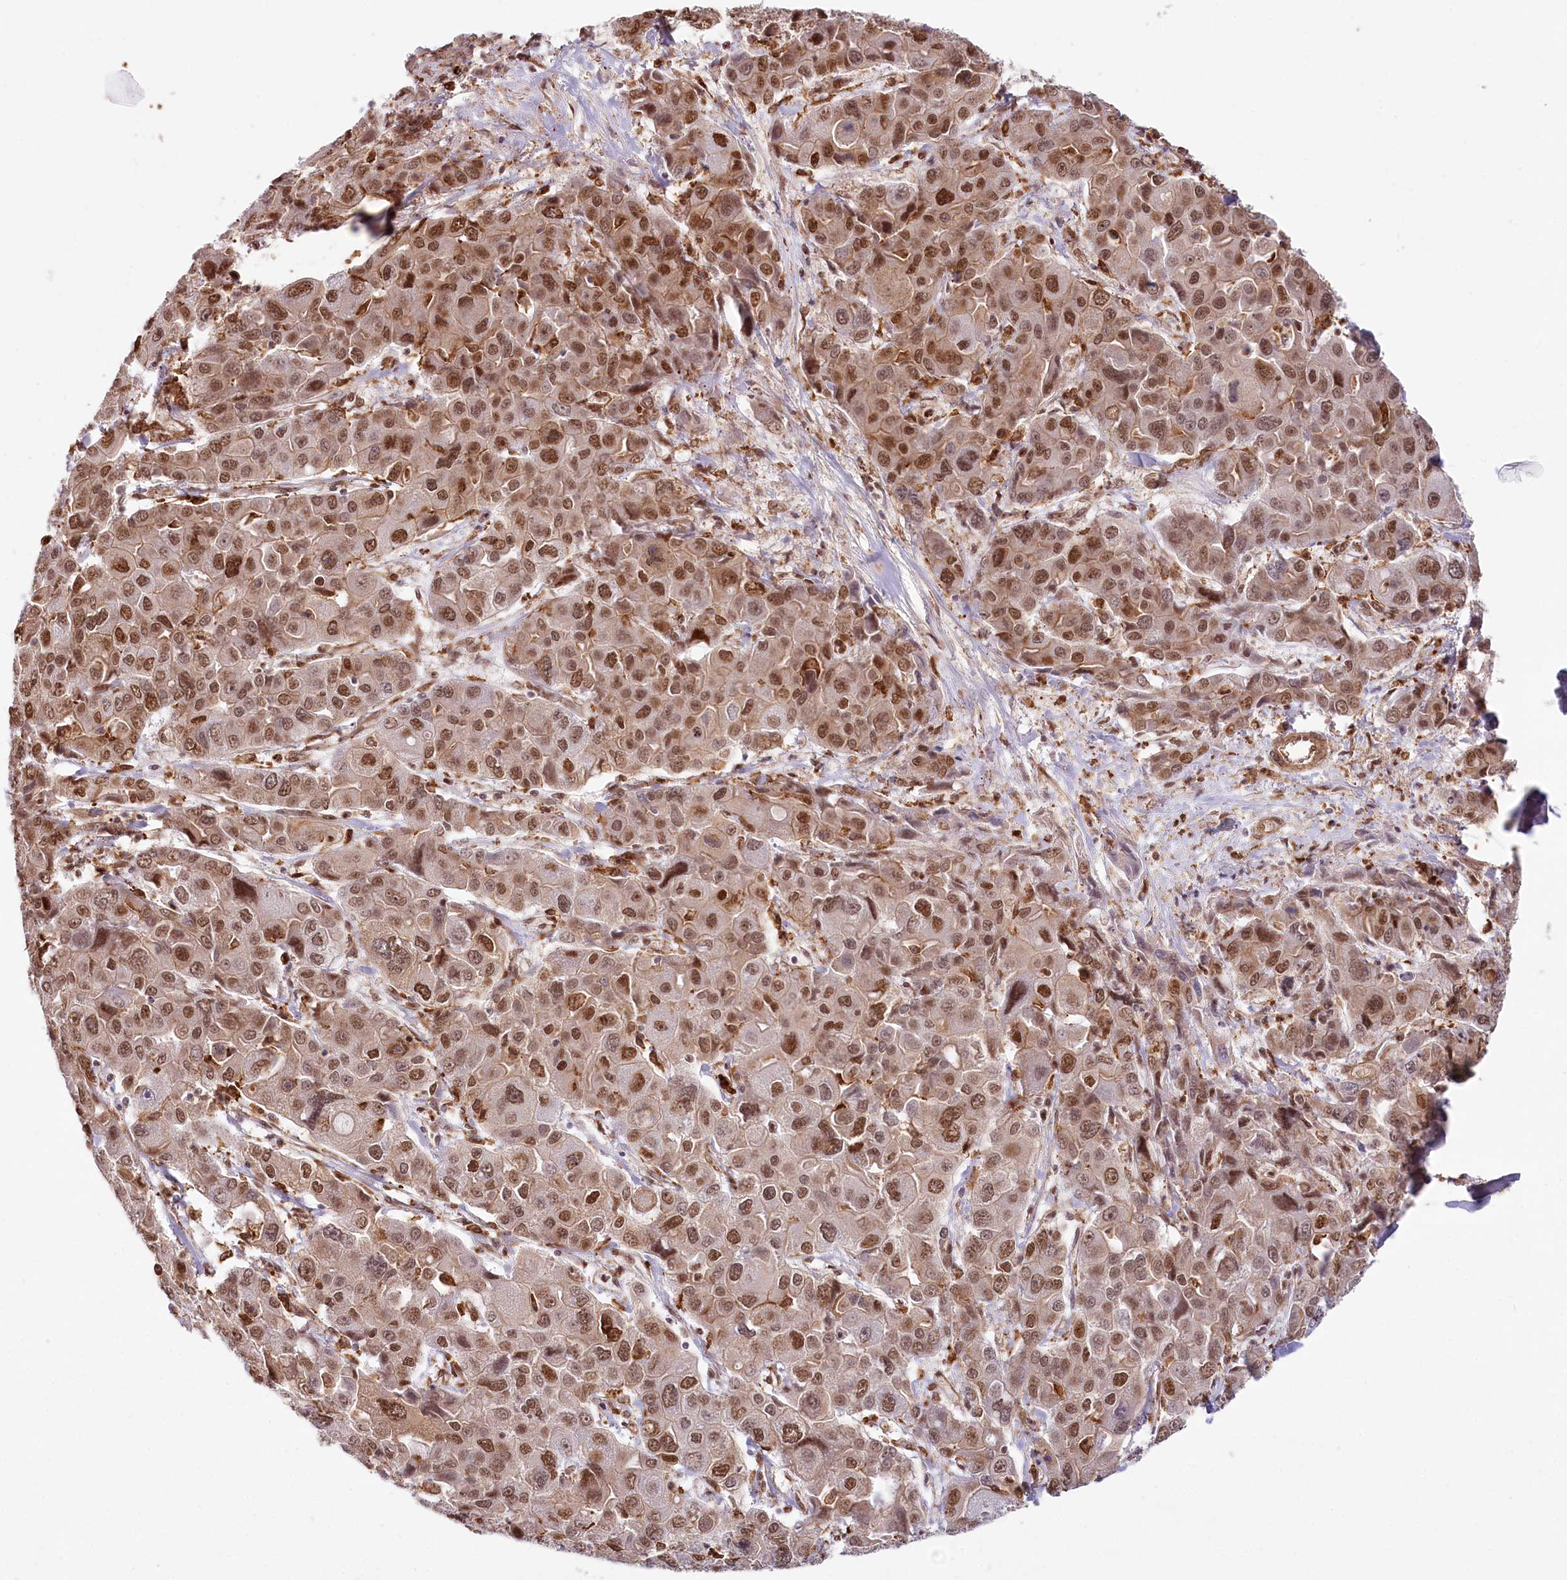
{"staining": {"intensity": "moderate", "quantity": ">75%", "location": "nuclear"}, "tissue": "liver cancer", "cell_type": "Tumor cells", "image_type": "cancer", "snomed": [{"axis": "morphology", "description": "Cholangiocarcinoma"}, {"axis": "topography", "description": "Liver"}], "caption": "The micrograph reveals a brown stain indicating the presence of a protein in the nuclear of tumor cells in cholangiocarcinoma (liver).", "gene": "TUBGCP2", "patient": {"sex": "male", "age": 67}}